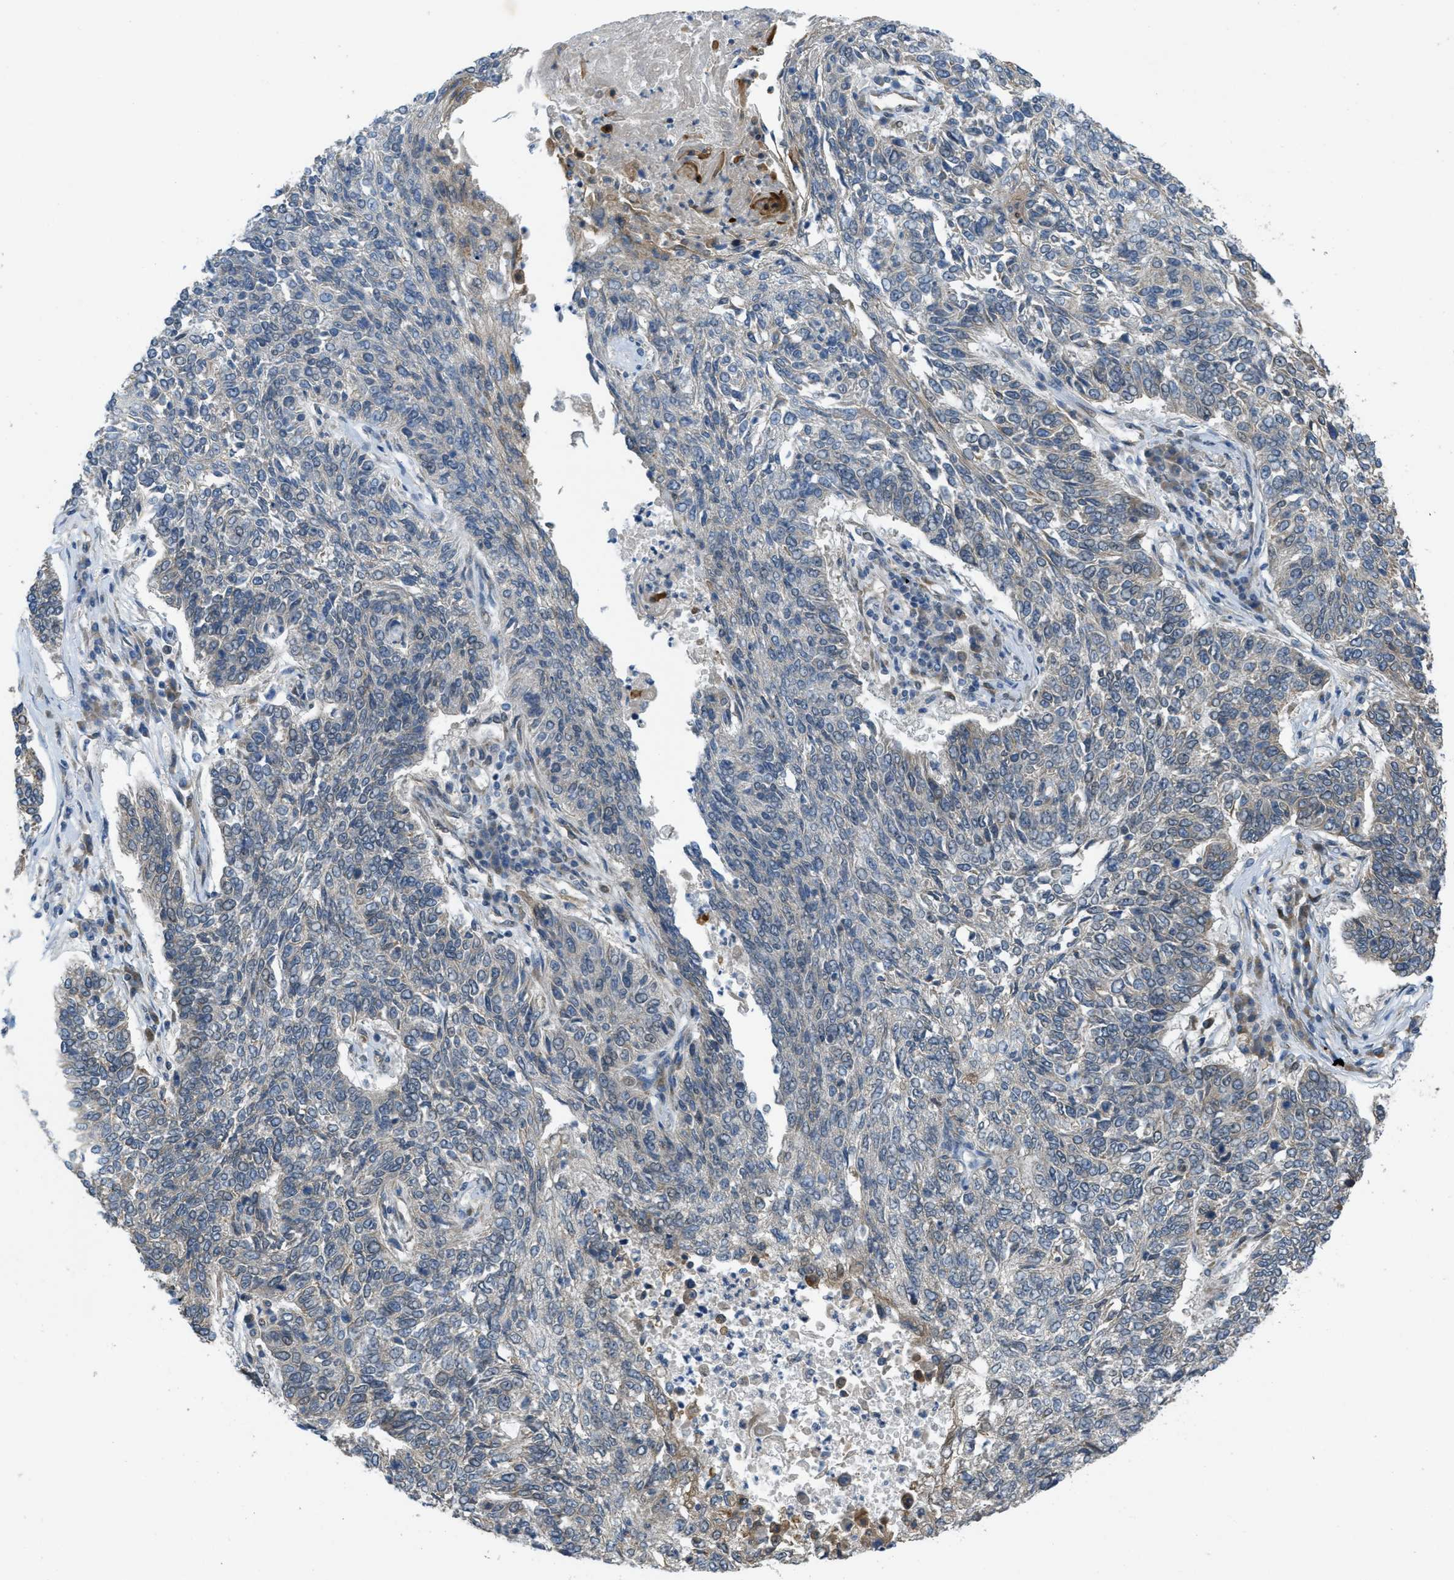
{"staining": {"intensity": "negative", "quantity": "none", "location": "none"}, "tissue": "lung cancer", "cell_type": "Tumor cells", "image_type": "cancer", "snomed": [{"axis": "morphology", "description": "Normal tissue, NOS"}, {"axis": "morphology", "description": "Squamous cell carcinoma, NOS"}, {"axis": "topography", "description": "Cartilage tissue"}, {"axis": "topography", "description": "Bronchus"}, {"axis": "topography", "description": "Lung"}], "caption": "Immunohistochemical staining of lung cancer (squamous cell carcinoma) demonstrates no significant expression in tumor cells.", "gene": "IFNLR1", "patient": {"sex": "female", "age": 49}}